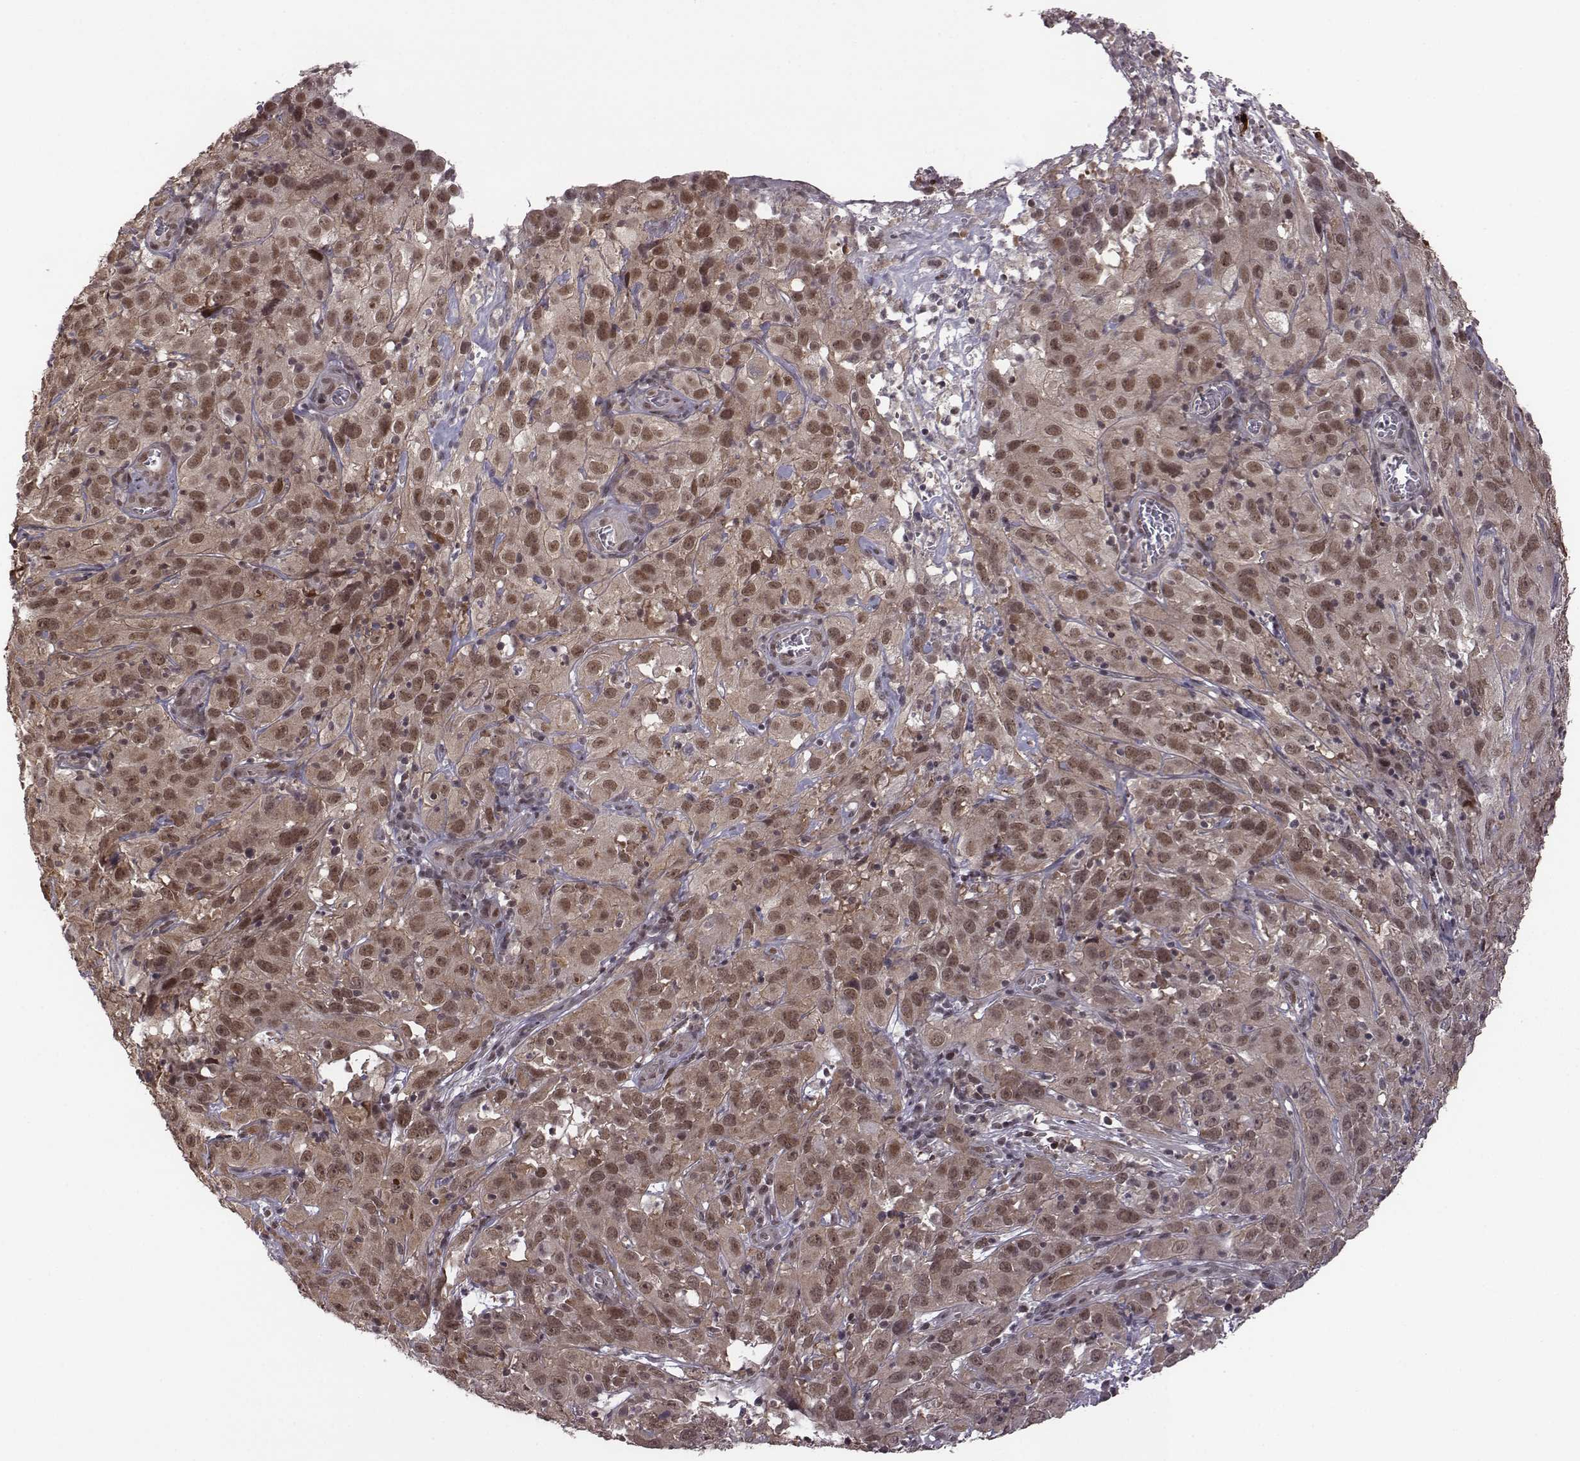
{"staining": {"intensity": "weak", "quantity": ">75%", "location": "cytoplasmic/membranous,nuclear"}, "tissue": "cervical cancer", "cell_type": "Tumor cells", "image_type": "cancer", "snomed": [{"axis": "morphology", "description": "Squamous cell carcinoma, NOS"}, {"axis": "topography", "description": "Cervix"}], "caption": "Human cervical cancer stained for a protein (brown) reveals weak cytoplasmic/membranous and nuclear positive staining in about >75% of tumor cells.", "gene": "RPL3", "patient": {"sex": "female", "age": 32}}